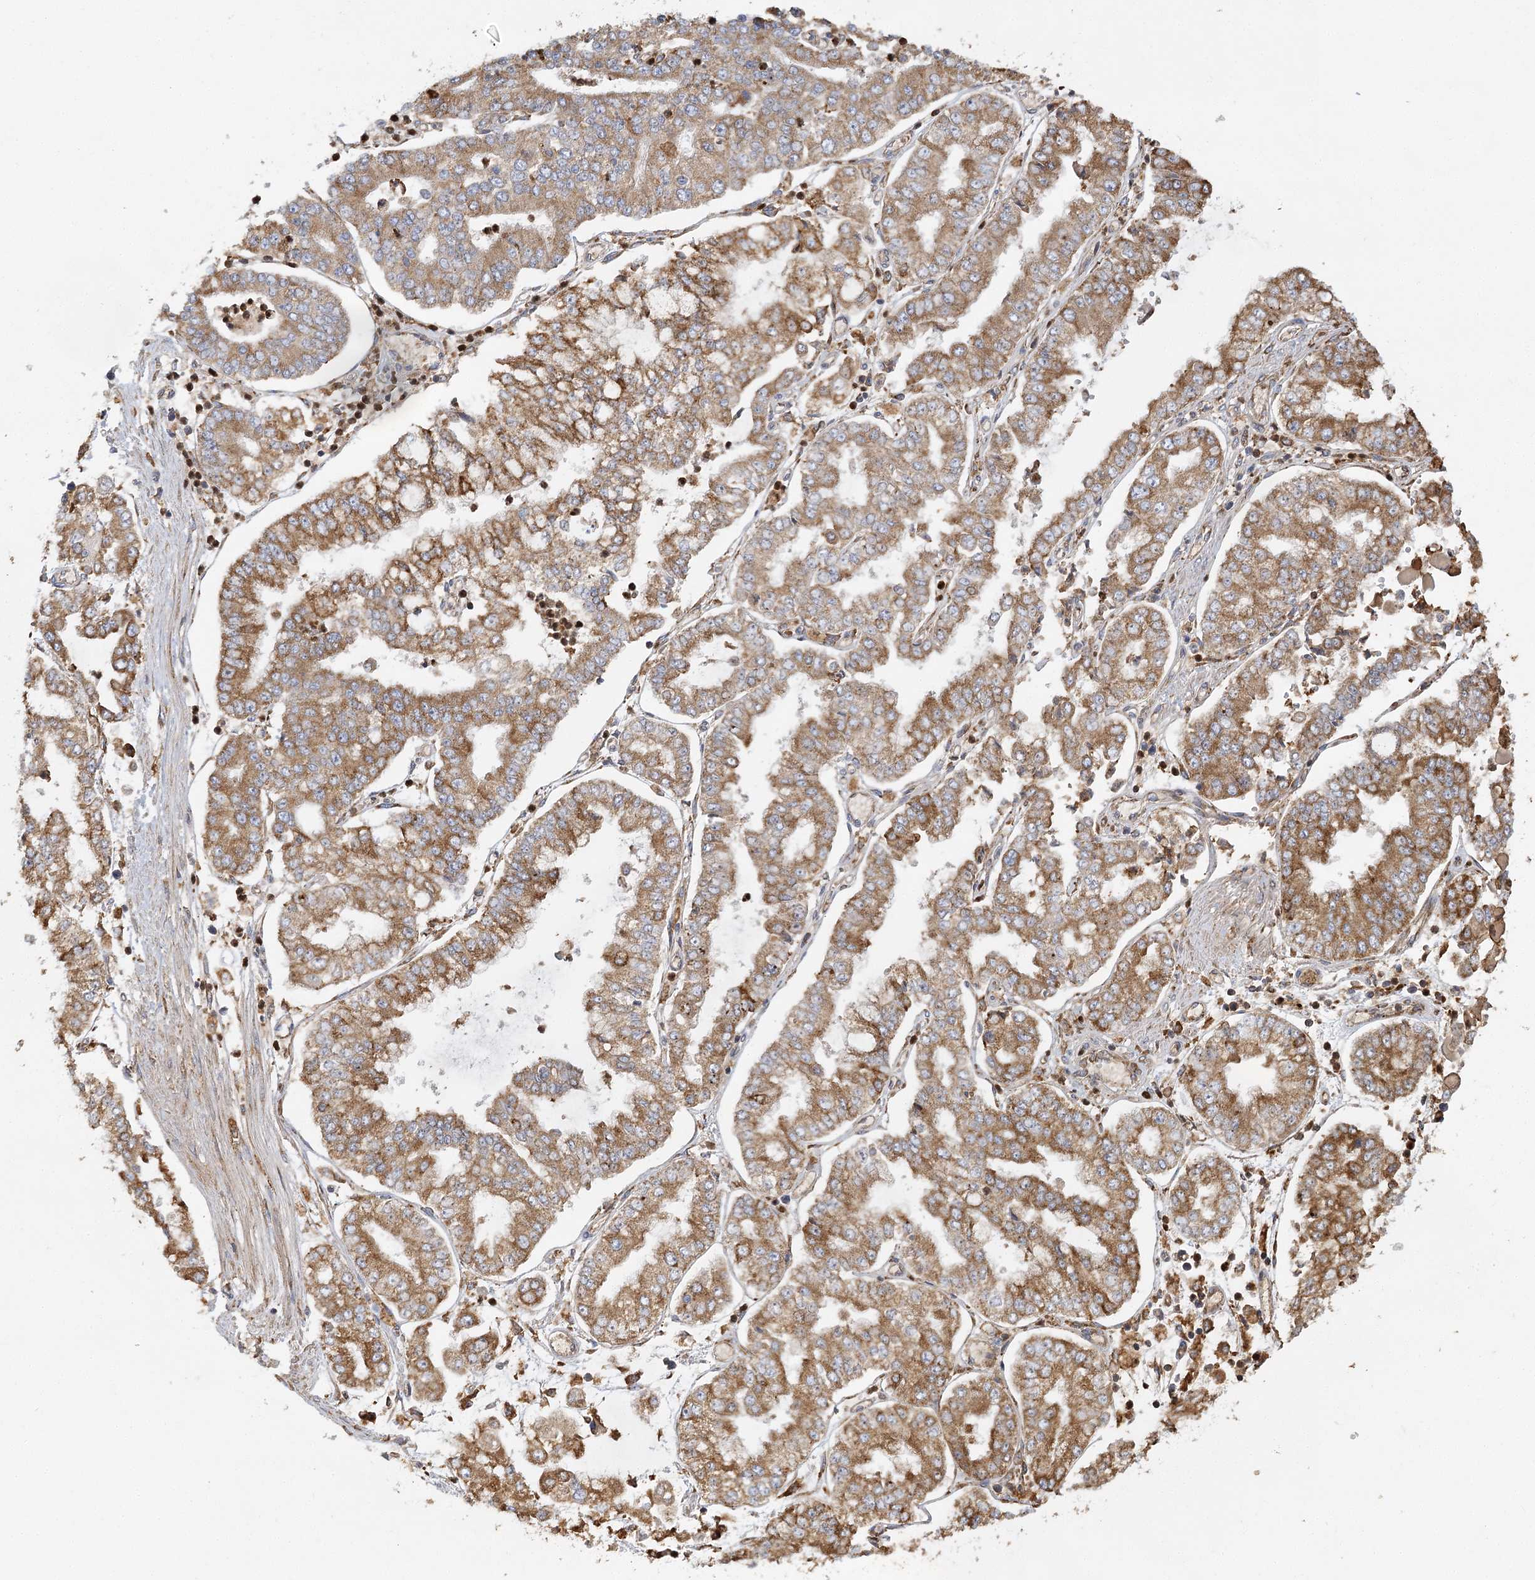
{"staining": {"intensity": "moderate", "quantity": ">75%", "location": "cytoplasmic/membranous"}, "tissue": "stomach cancer", "cell_type": "Tumor cells", "image_type": "cancer", "snomed": [{"axis": "morphology", "description": "Adenocarcinoma, NOS"}, {"axis": "topography", "description": "Stomach"}], "caption": "A micrograph of stomach cancer stained for a protein demonstrates moderate cytoplasmic/membranous brown staining in tumor cells.", "gene": "ACAP2", "patient": {"sex": "male", "age": 76}}